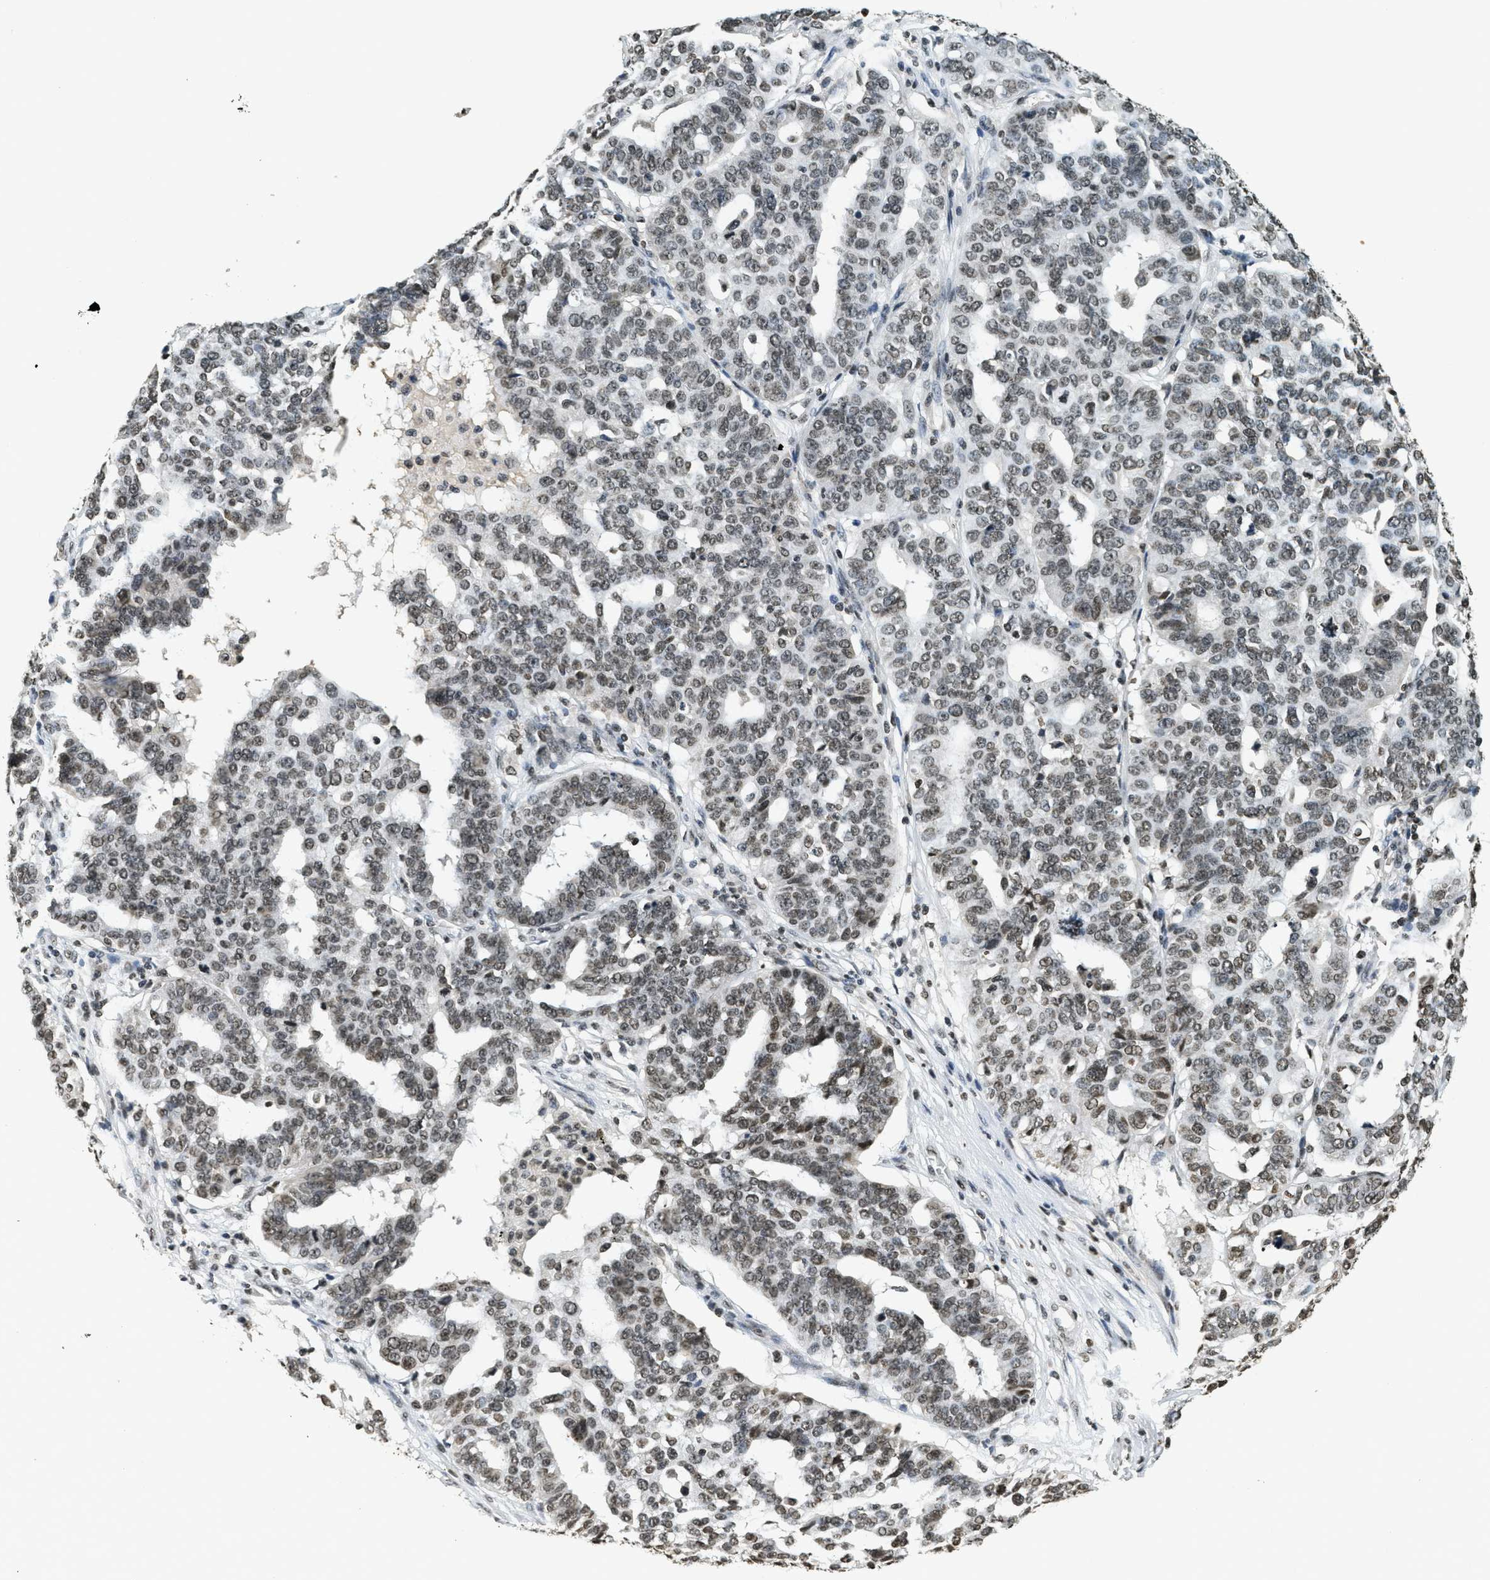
{"staining": {"intensity": "moderate", "quantity": ">75%", "location": "nuclear"}, "tissue": "ovarian cancer", "cell_type": "Tumor cells", "image_type": "cancer", "snomed": [{"axis": "morphology", "description": "Cystadenocarcinoma, serous, NOS"}, {"axis": "topography", "description": "Ovary"}], "caption": "IHC of ovarian serous cystadenocarcinoma displays medium levels of moderate nuclear expression in about >75% of tumor cells. The protein of interest is stained brown, and the nuclei are stained in blue (DAB IHC with brightfield microscopy, high magnification).", "gene": "LDB2", "patient": {"sex": "female", "age": 59}}